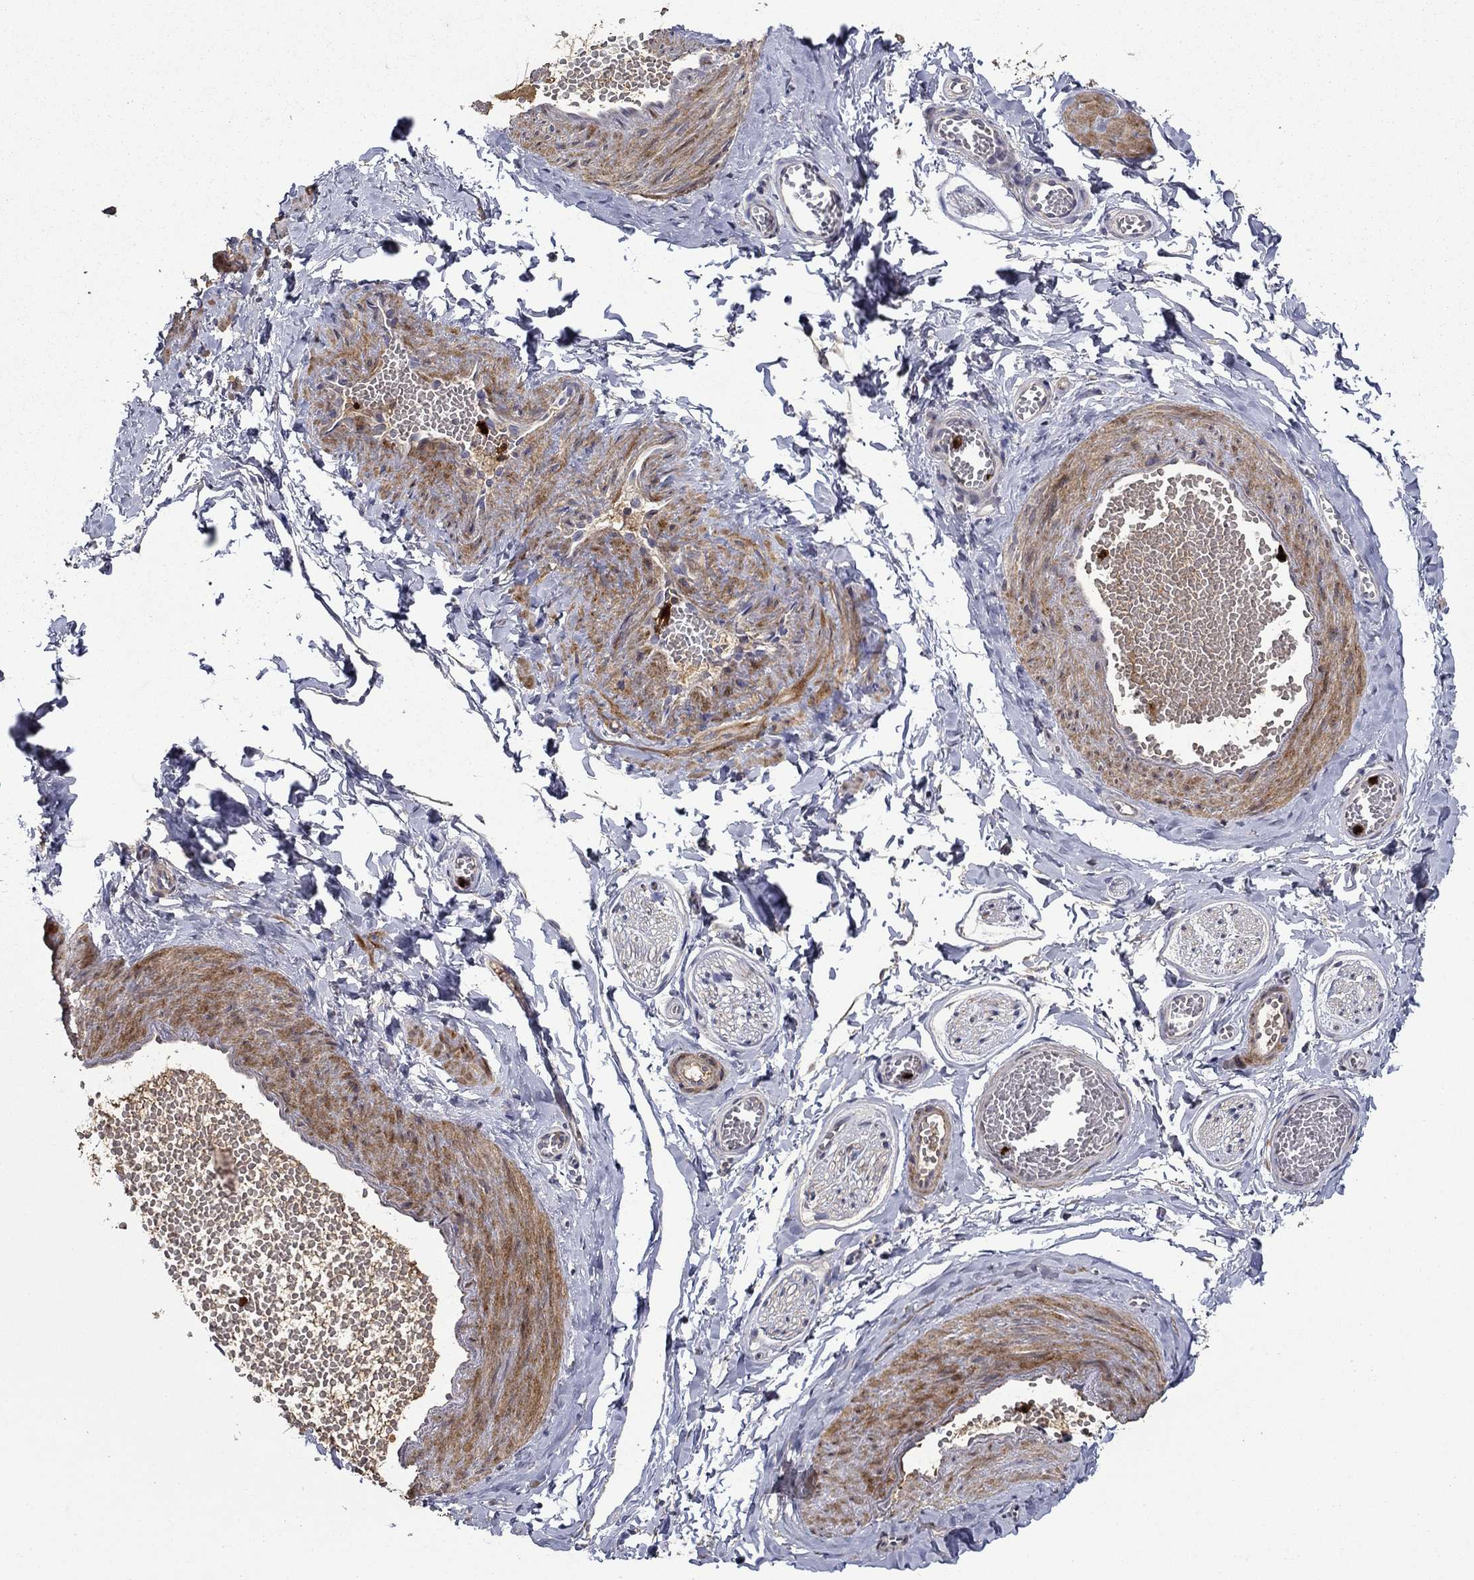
{"staining": {"intensity": "negative", "quantity": "none", "location": "none"}, "tissue": "adipose tissue", "cell_type": "Adipocytes", "image_type": "normal", "snomed": [{"axis": "morphology", "description": "Normal tissue, NOS"}, {"axis": "topography", "description": "Smooth muscle"}, {"axis": "topography", "description": "Peripheral nerve tissue"}], "caption": "Immunohistochemical staining of normal human adipose tissue demonstrates no significant positivity in adipocytes. (Stains: DAB IHC with hematoxylin counter stain, Microscopy: brightfield microscopy at high magnification).", "gene": "SATB1", "patient": {"sex": "male", "age": 22}}